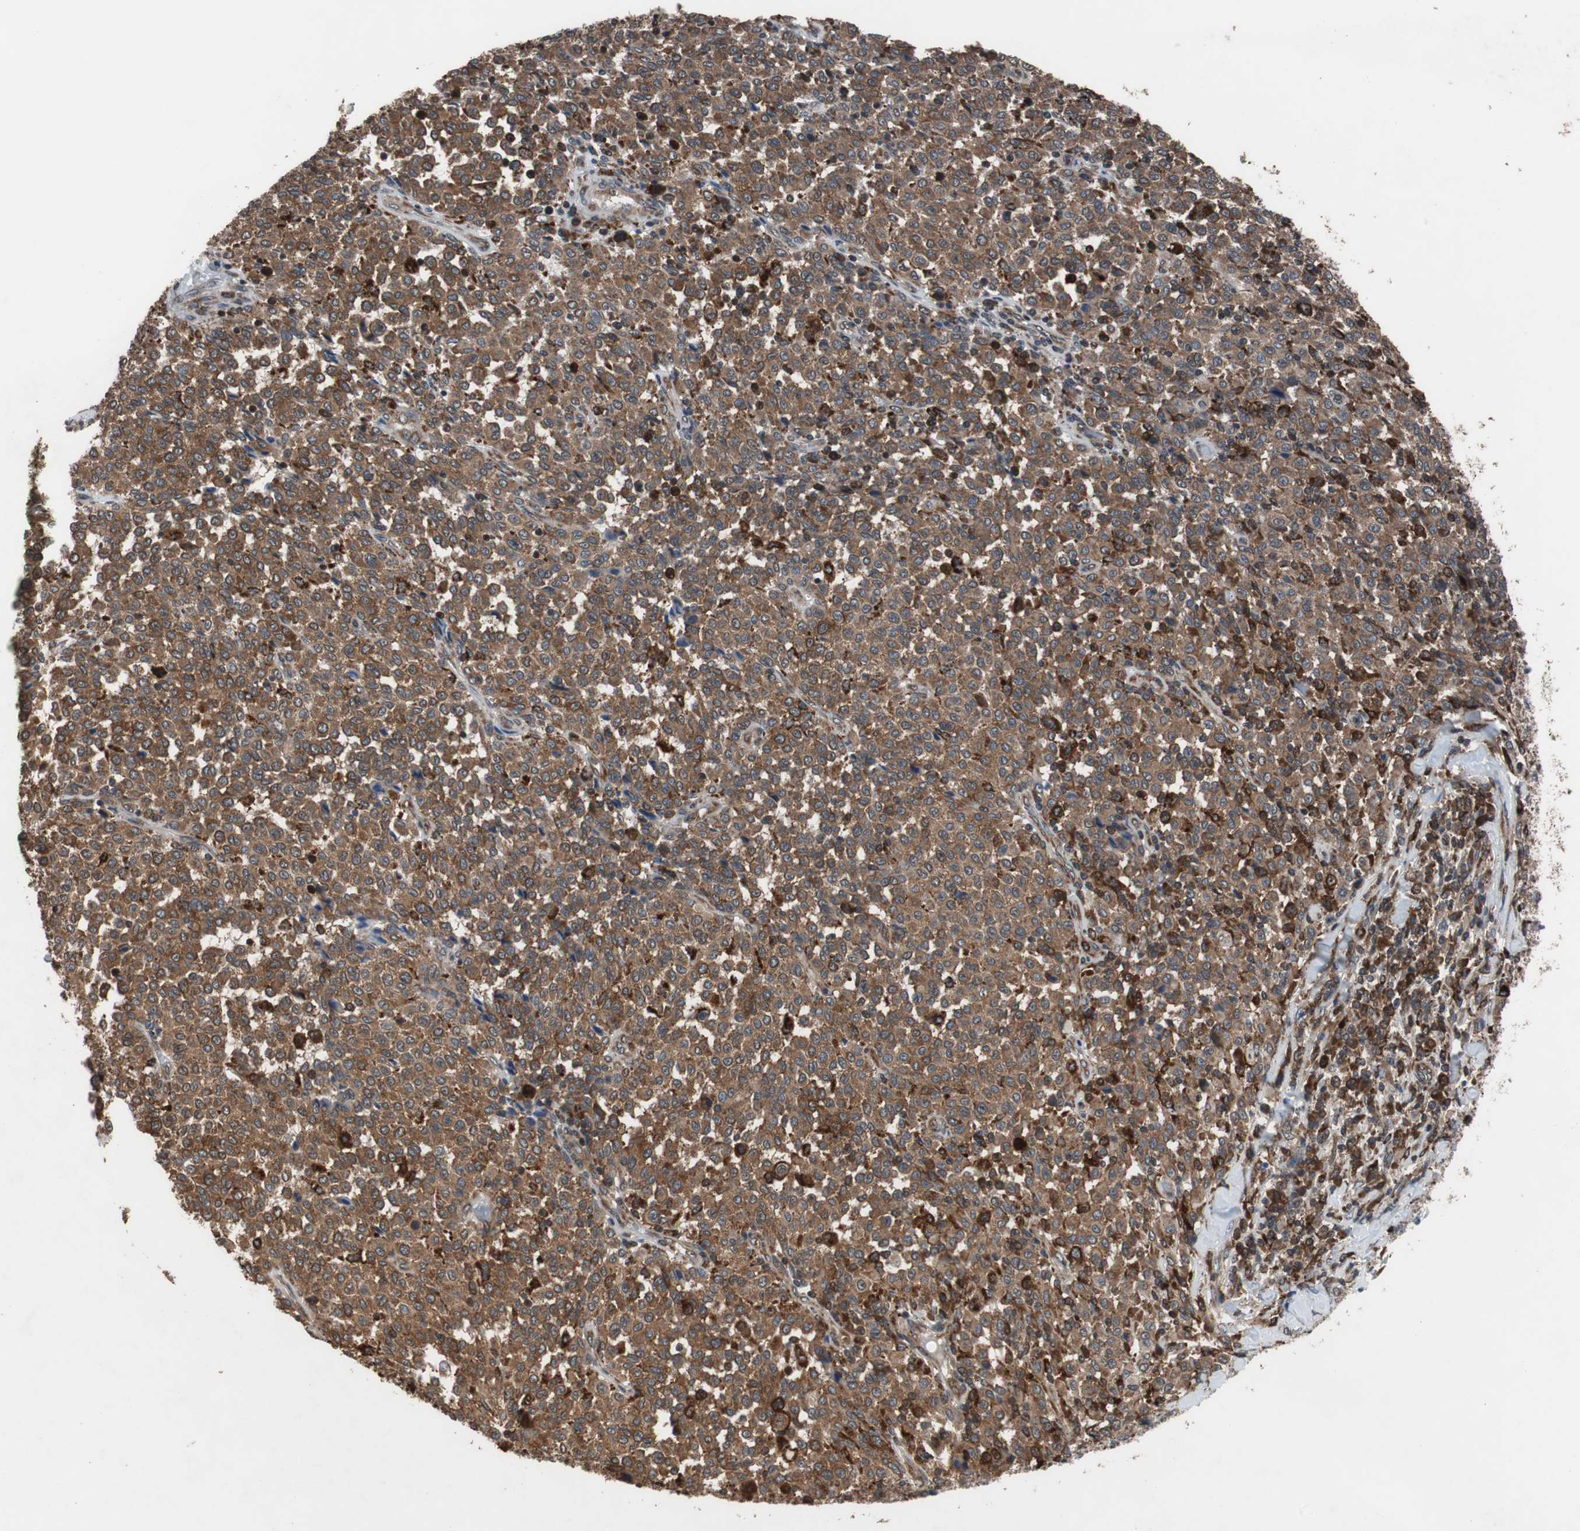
{"staining": {"intensity": "strong", "quantity": ">75%", "location": "cytoplasmic/membranous"}, "tissue": "melanoma", "cell_type": "Tumor cells", "image_type": "cancer", "snomed": [{"axis": "morphology", "description": "Malignant melanoma, Metastatic site"}, {"axis": "topography", "description": "Pancreas"}], "caption": "Protein expression analysis of melanoma exhibits strong cytoplasmic/membranous staining in about >75% of tumor cells. The protein is shown in brown color, while the nuclei are stained blue.", "gene": "USP10", "patient": {"sex": "female", "age": 30}}